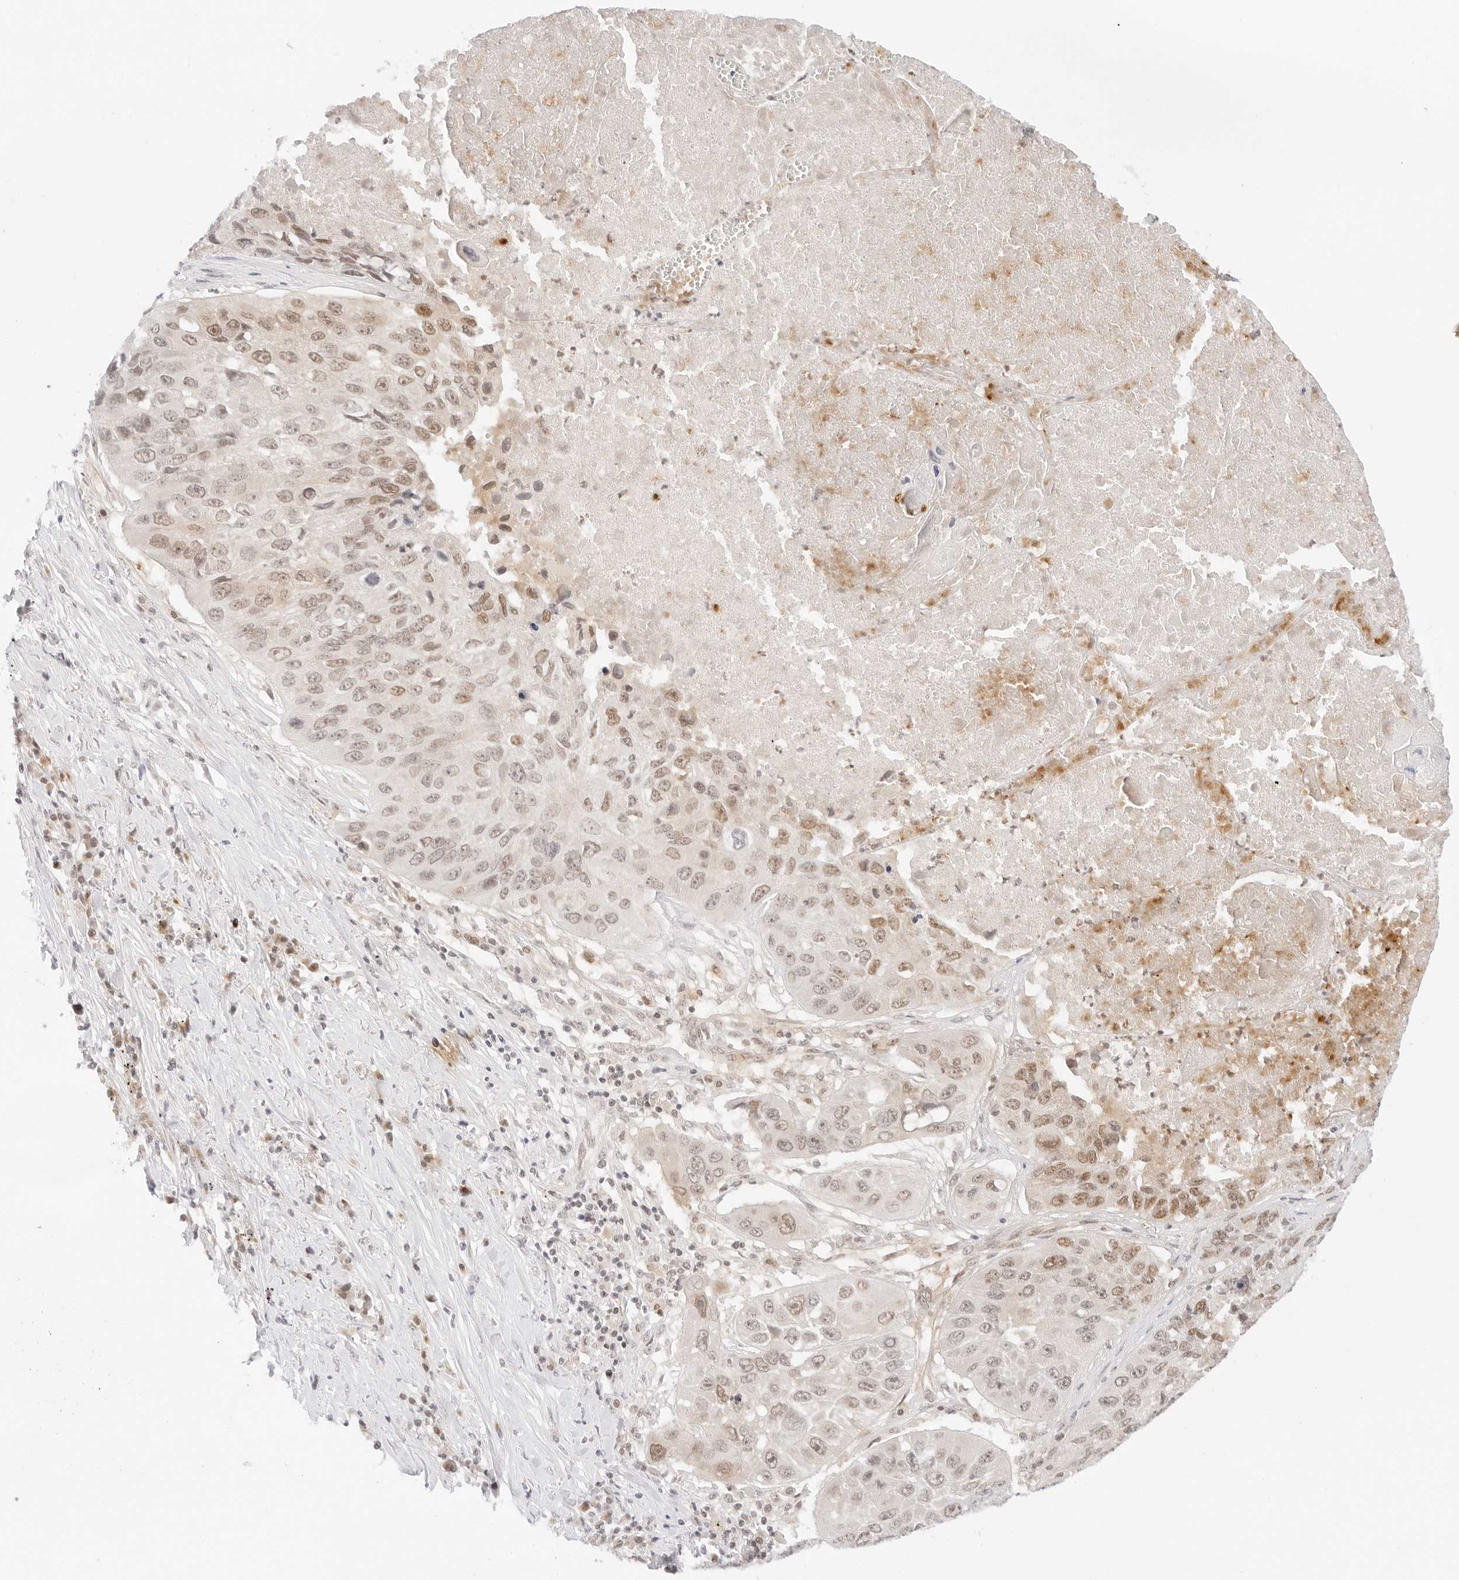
{"staining": {"intensity": "weak", "quantity": ">75%", "location": "nuclear"}, "tissue": "lung cancer", "cell_type": "Tumor cells", "image_type": "cancer", "snomed": [{"axis": "morphology", "description": "Squamous cell carcinoma, NOS"}, {"axis": "topography", "description": "Lung"}], "caption": "Weak nuclear expression is seen in approximately >75% of tumor cells in squamous cell carcinoma (lung).", "gene": "POLR3C", "patient": {"sex": "male", "age": 61}}